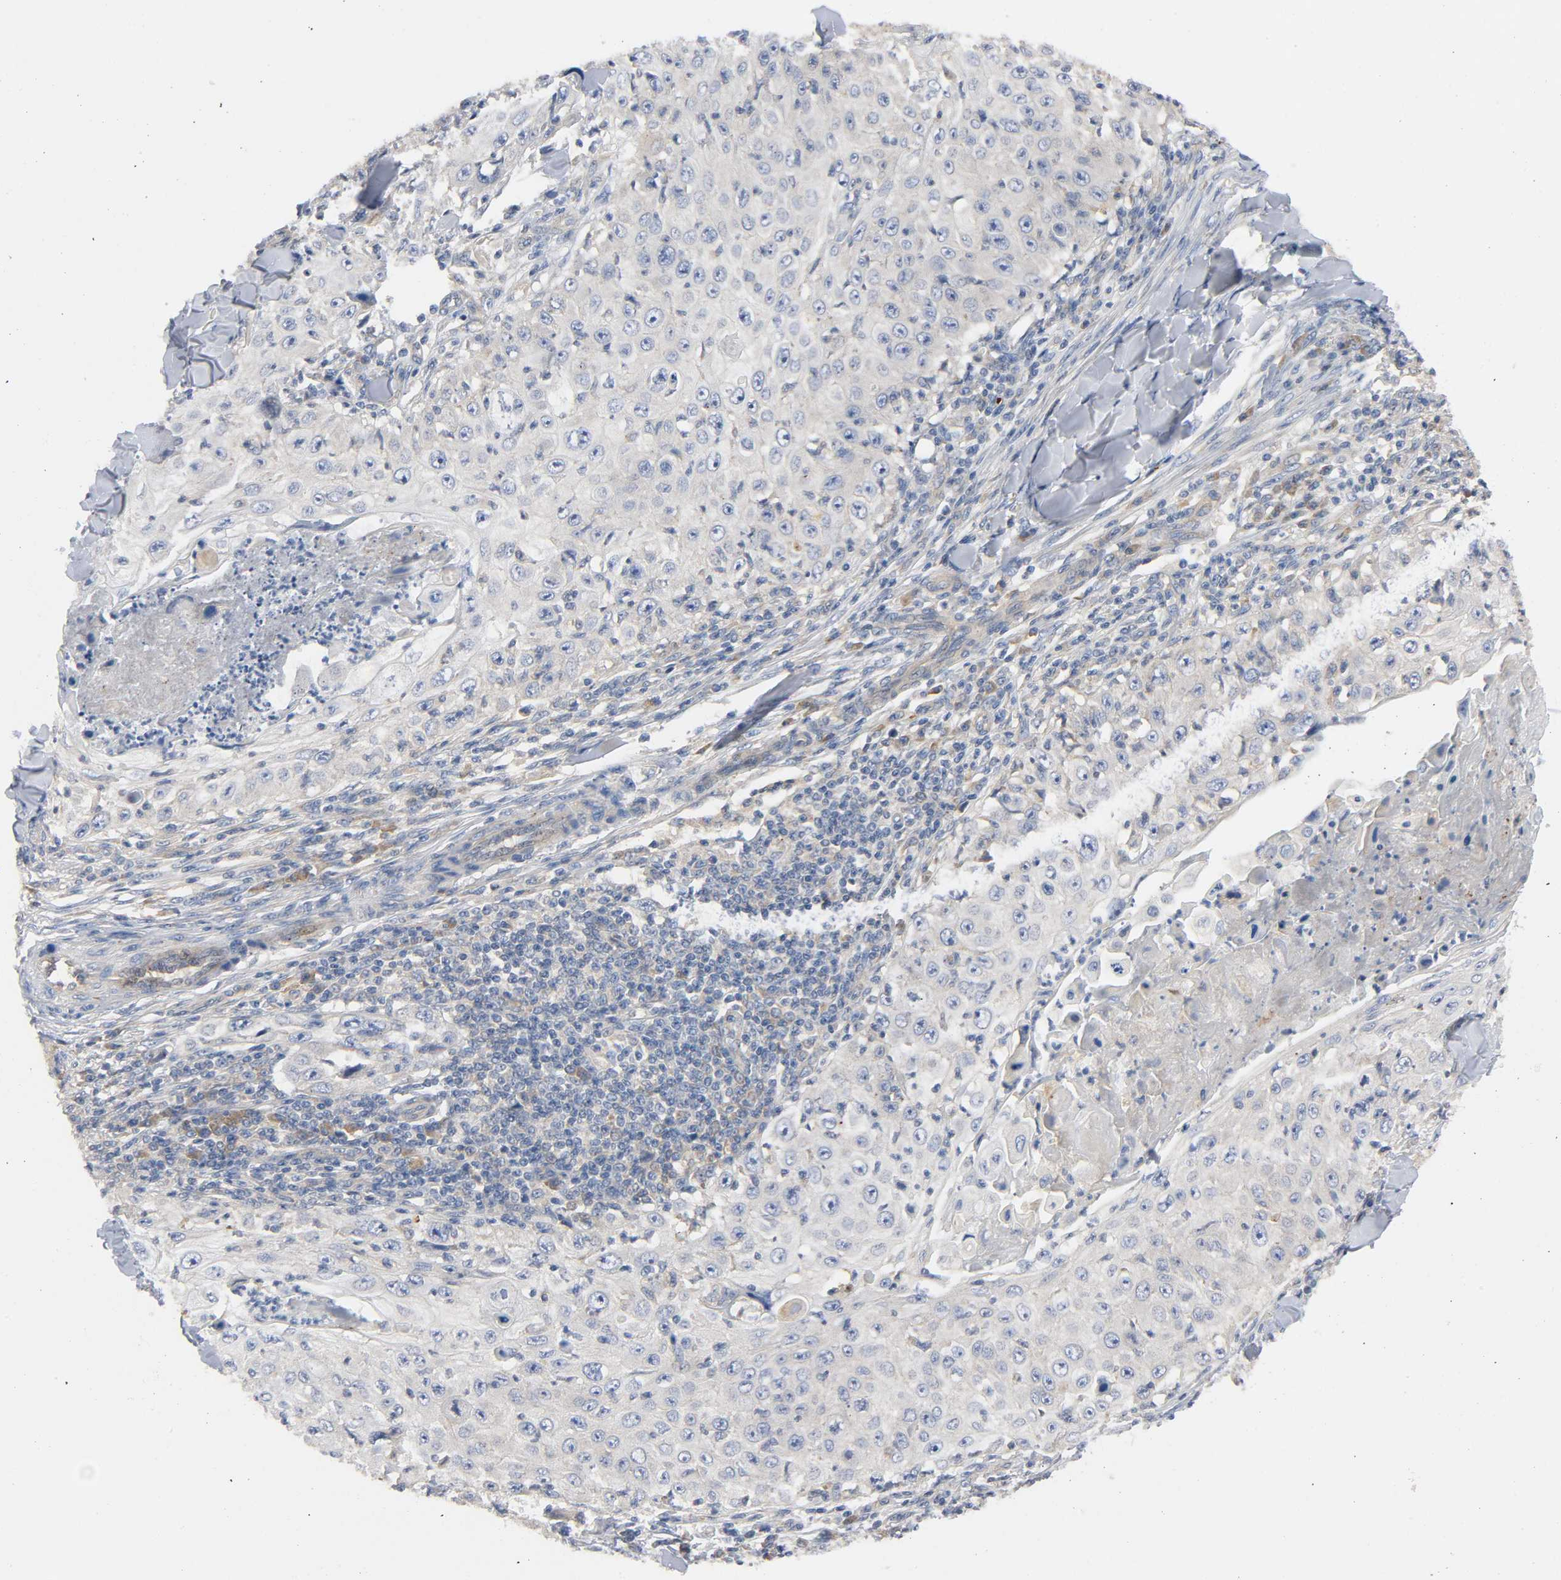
{"staining": {"intensity": "weak", "quantity": "25%-75%", "location": "cytoplasmic/membranous"}, "tissue": "skin cancer", "cell_type": "Tumor cells", "image_type": "cancer", "snomed": [{"axis": "morphology", "description": "Squamous cell carcinoma, NOS"}, {"axis": "topography", "description": "Skin"}], "caption": "The image displays staining of skin squamous cell carcinoma, revealing weak cytoplasmic/membranous protein staining (brown color) within tumor cells. (Brightfield microscopy of DAB IHC at high magnification).", "gene": "HDAC6", "patient": {"sex": "male", "age": 86}}